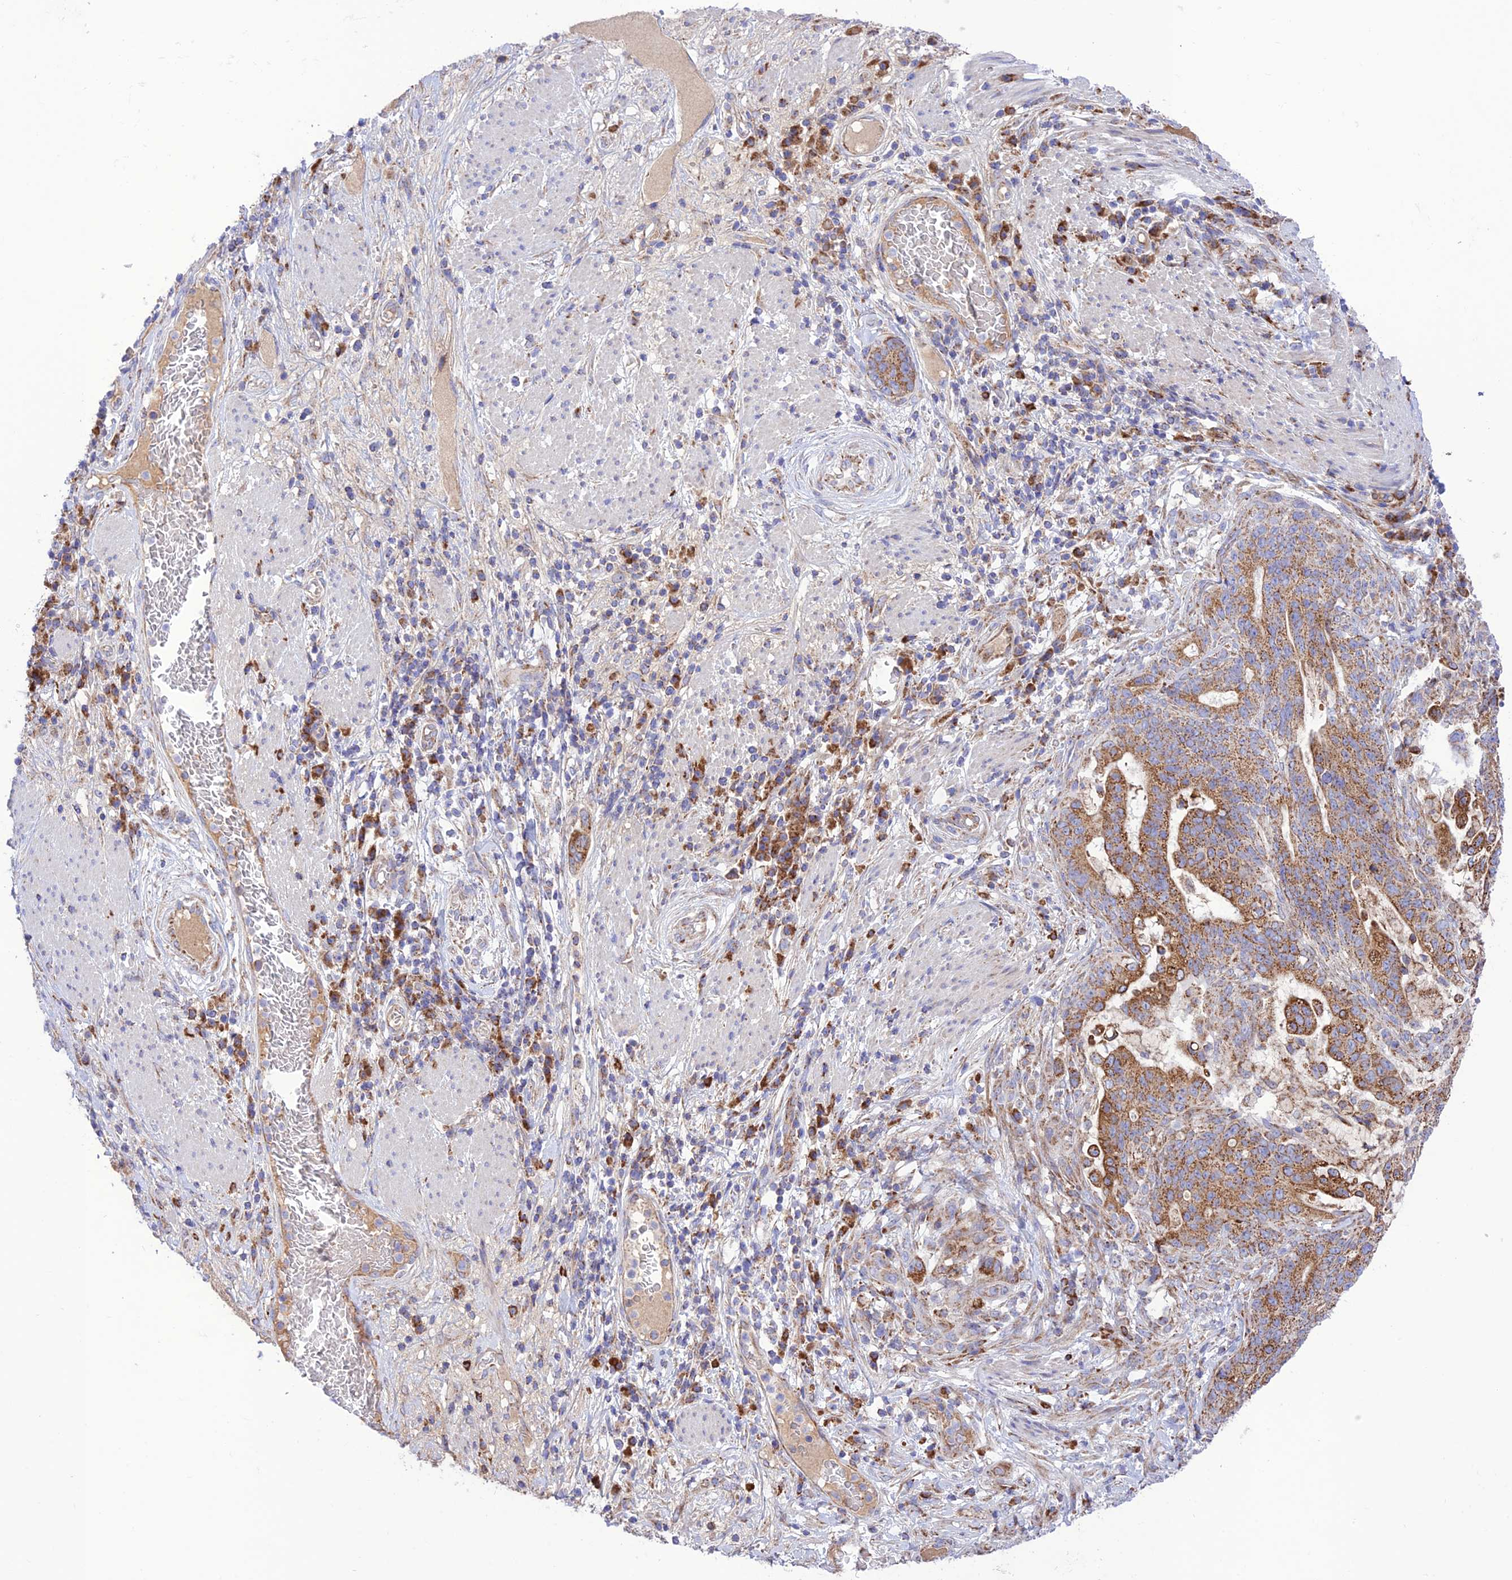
{"staining": {"intensity": "moderate", "quantity": ">75%", "location": "cytoplasmic/membranous"}, "tissue": "stomach cancer", "cell_type": "Tumor cells", "image_type": "cancer", "snomed": [{"axis": "morphology", "description": "Normal tissue, NOS"}, {"axis": "morphology", "description": "Adenocarcinoma, NOS"}, {"axis": "topography", "description": "Stomach"}], "caption": "Immunohistochemical staining of human stomach adenocarcinoma displays moderate cytoplasmic/membranous protein staining in approximately >75% of tumor cells.", "gene": "UAP1L1", "patient": {"sex": "female", "age": 64}}